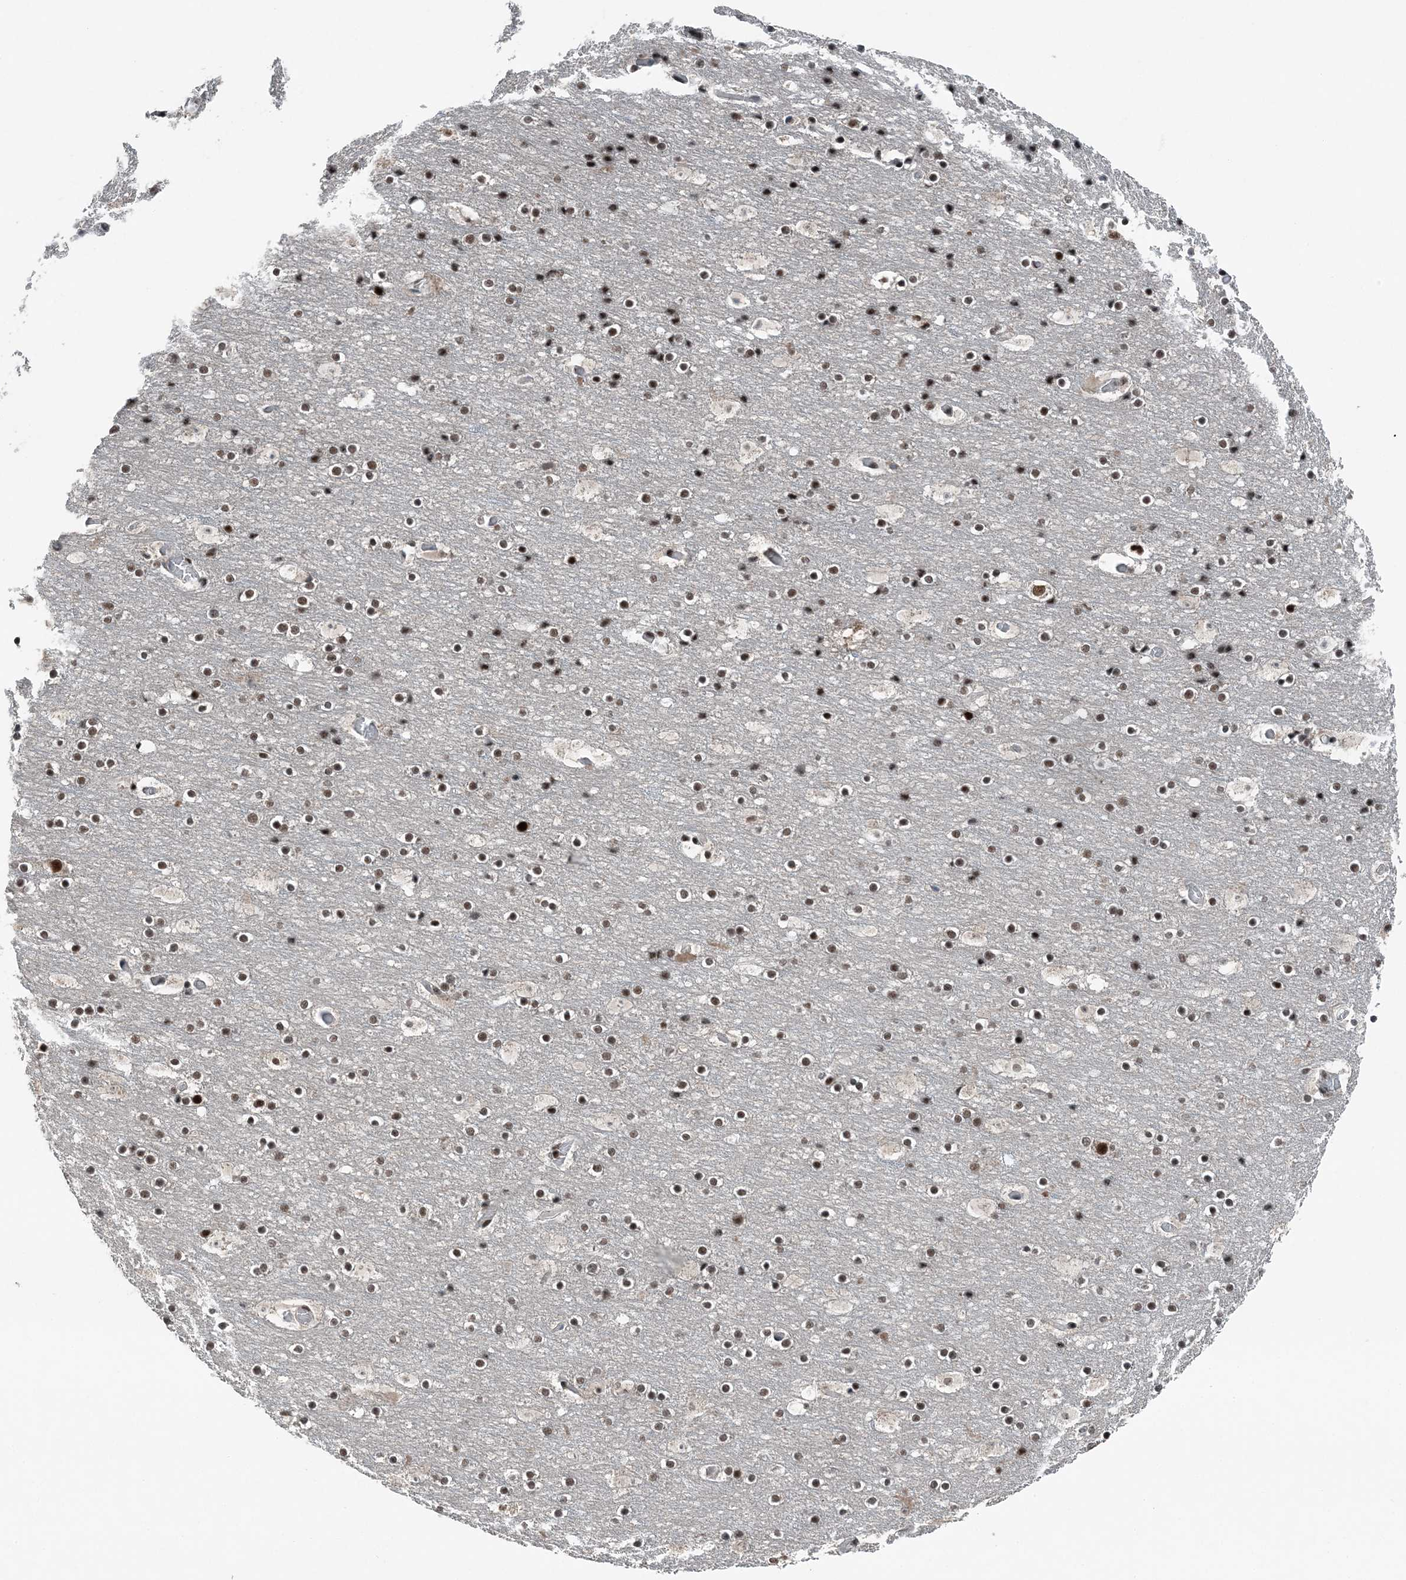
{"staining": {"intensity": "negative", "quantity": "none", "location": "none"}, "tissue": "cerebral cortex", "cell_type": "Endothelial cells", "image_type": "normal", "snomed": [{"axis": "morphology", "description": "Normal tissue, NOS"}, {"axis": "topography", "description": "Cerebral cortex"}], "caption": "Immunohistochemistry of benign human cerebral cortex displays no expression in endothelial cells.", "gene": "YTHDC1", "patient": {"sex": "male", "age": 57}}